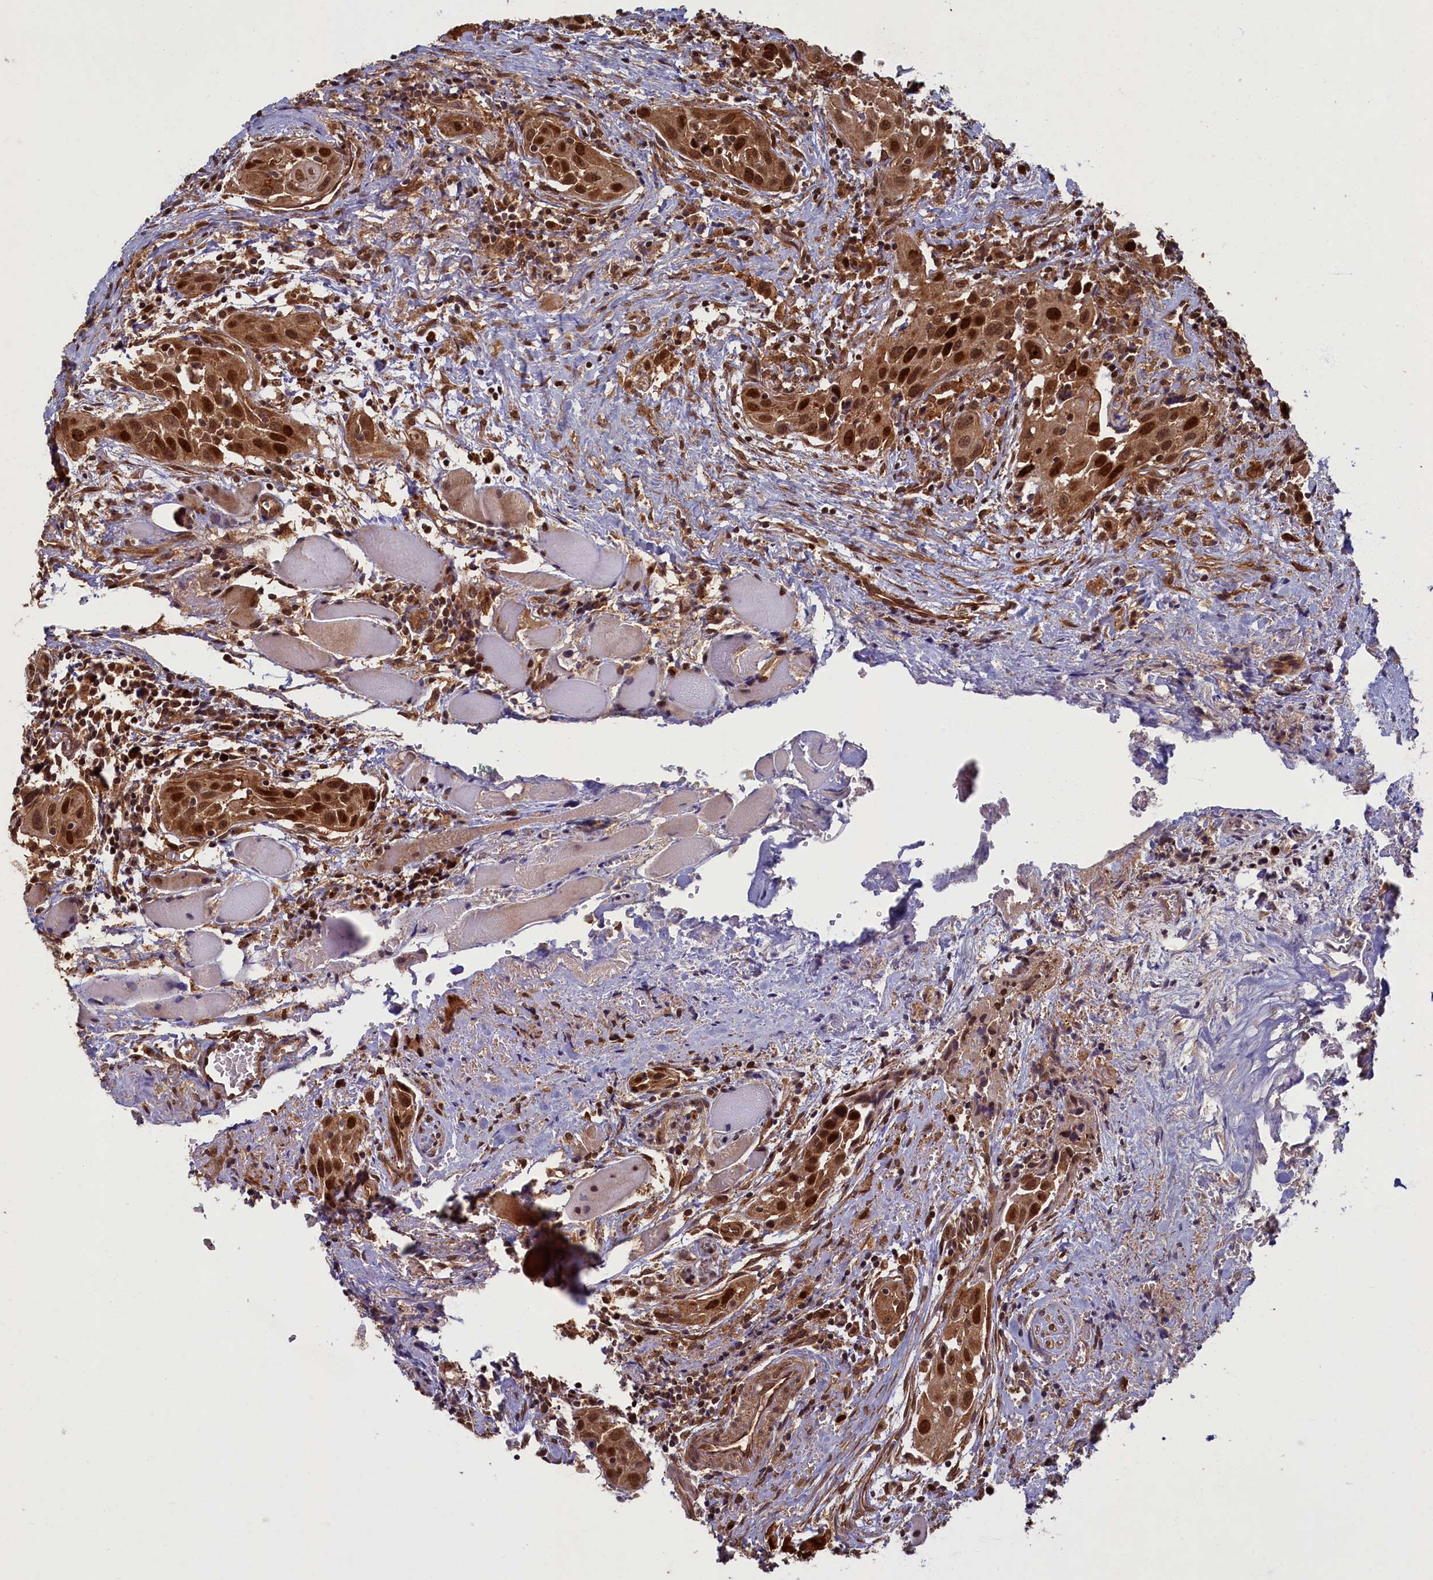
{"staining": {"intensity": "strong", "quantity": ">75%", "location": "nuclear"}, "tissue": "head and neck cancer", "cell_type": "Tumor cells", "image_type": "cancer", "snomed": [{"axis": "morphology", "description": "Squamous cell carcinoma, NOS"}, {"axis": "topography", "description": "Oral tissue"}, {"axis": "topography", "description": "Head-Neck"}], "caption": "Protein staining demonstrates strong nuclear expression in approximately >75% of tumor cells in head and neck cancer.", "gene": "BRCA1", "patient": {"sex": "female", "age": 50}}